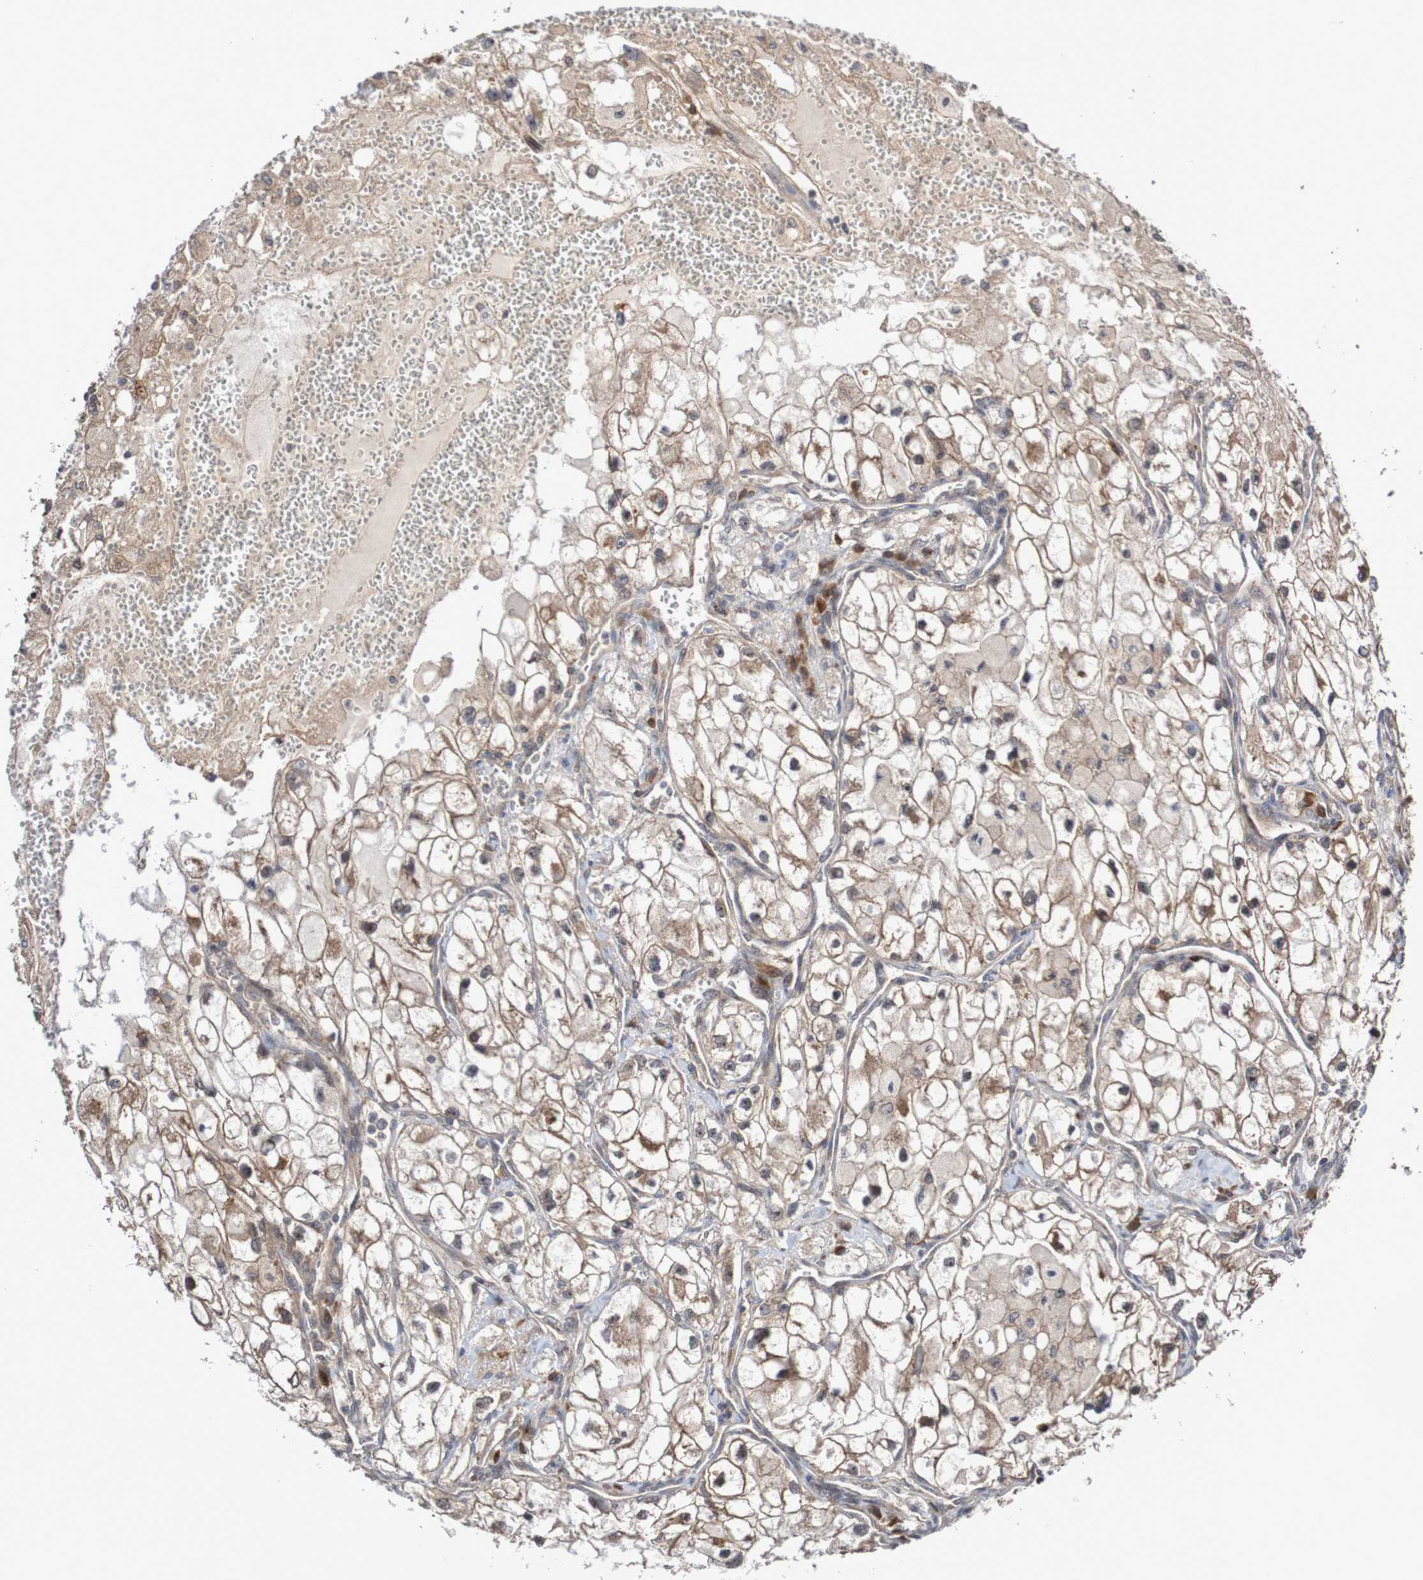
{"staining": {"intensity": "moderate", "quantity": ">75%", "location": "cytoplasmic/membranous"}, "tissue": "renal cancer", "cell_type": "Tumor cells", "image_type": "cancer", "snomed": [{"axis": "morphology", "description": "Adenocarcinoma, NOS"}, {"axis": "topography", "description": "Kidney"}], "caption": "The micrograph shows staining of renal cancer, revealing moderate cytoplasmic/membranous protein staining (brown color) within tumor cells.", "gene": "PHPT1", "patient": {"sex": "female", "age": 70}}